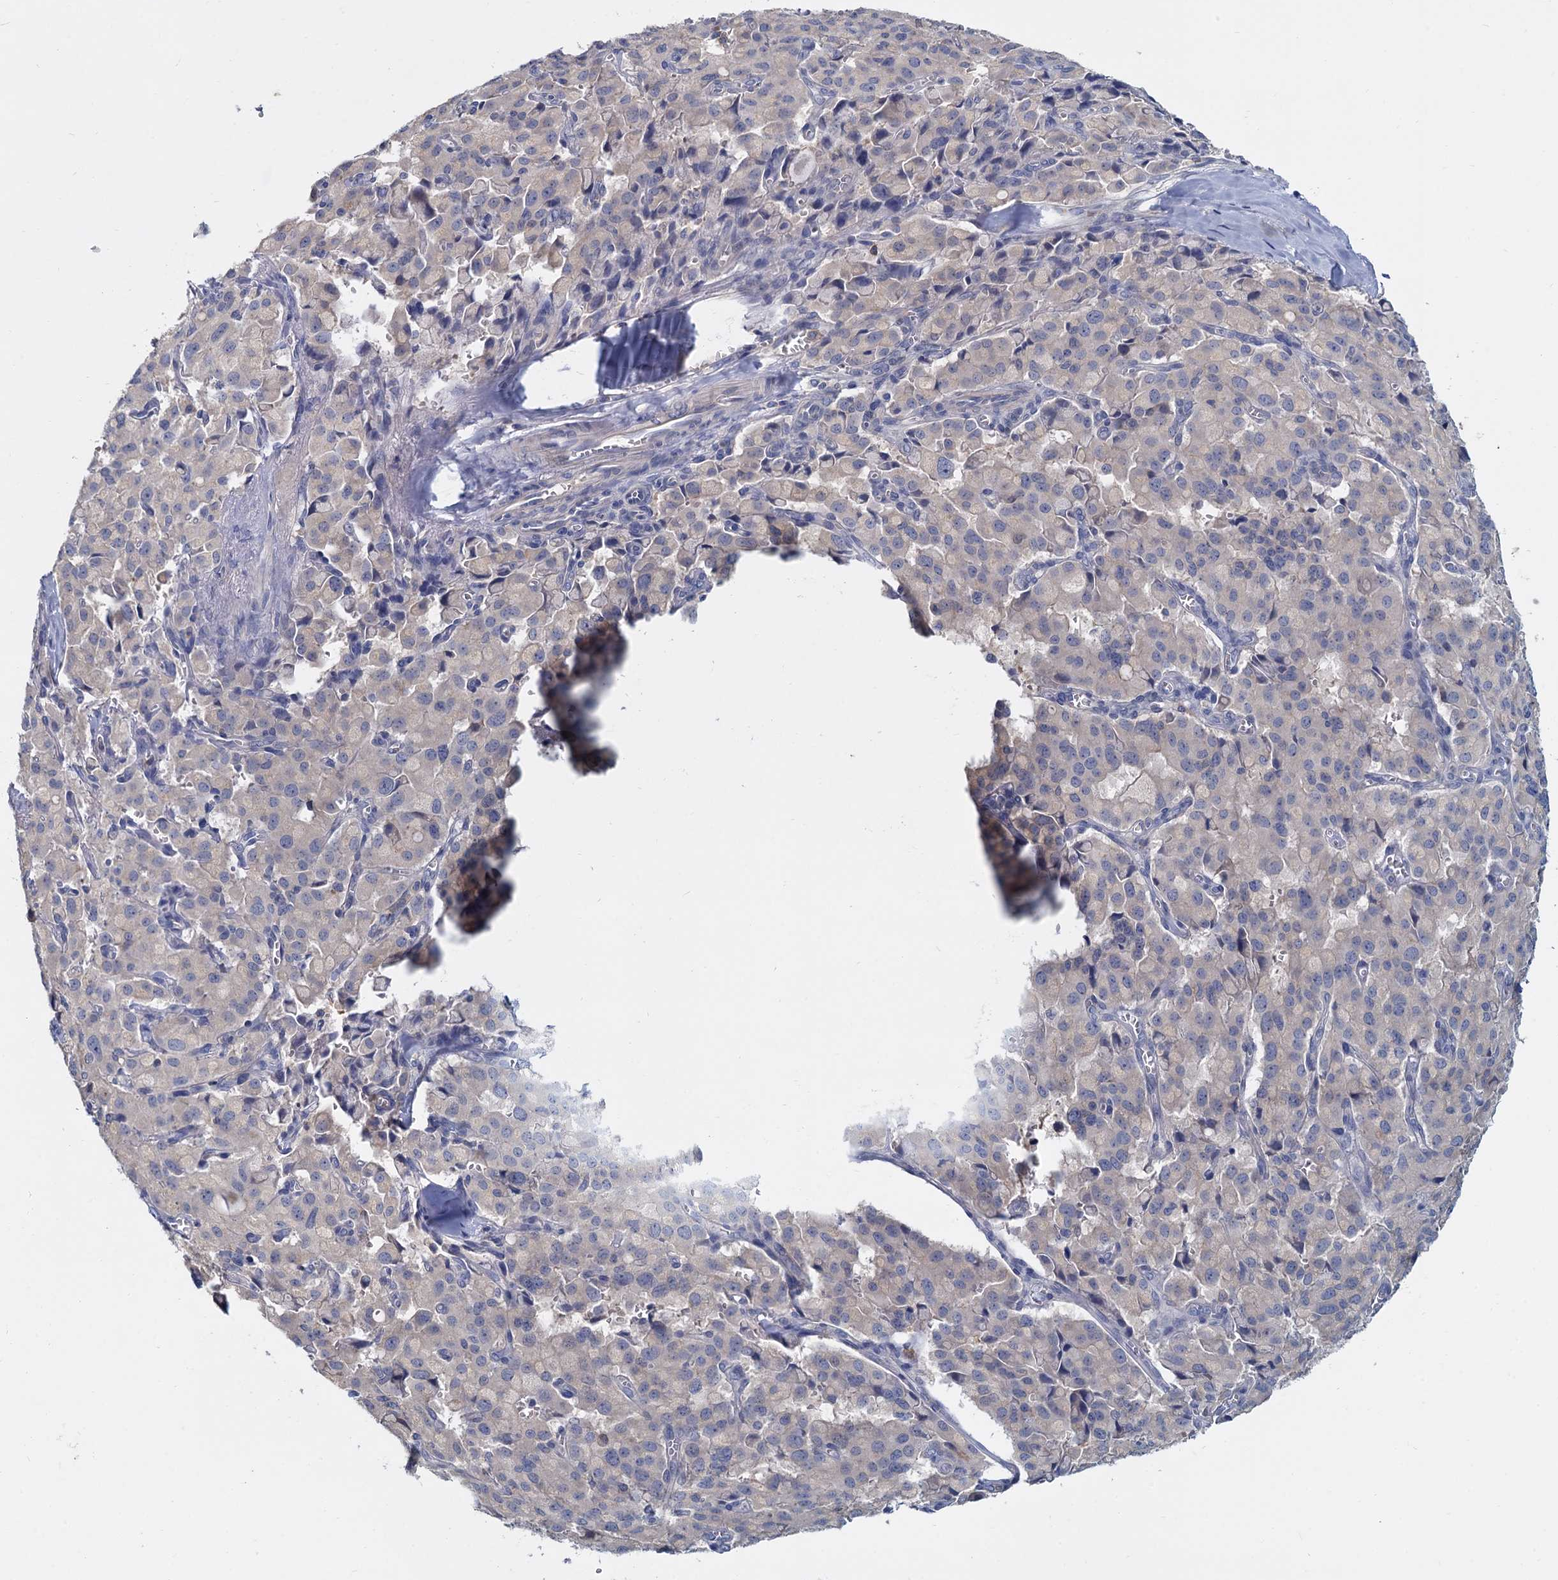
{"staining": {"intensity": "negative", "quantity": "none", "location": "none"}, "tissue": "pancreatic cancer", "cell_type": "Tumor cells", "image_type": "cancer", "snomed": [{"axis": "morphology", "description": "Adenocarcinoma, NOS"}, {"axis": "topography", "description": "Pancreas"}], "caption": "Immunohistochemistry (IHC) photomicrograph of human pancreatic cancer (adenocarcinoma) stained for a protein (brown), which demonstrates no staining in tumor cells.", "gene": "ACSM3", "patient": {"sex": "male", "age": 65}}